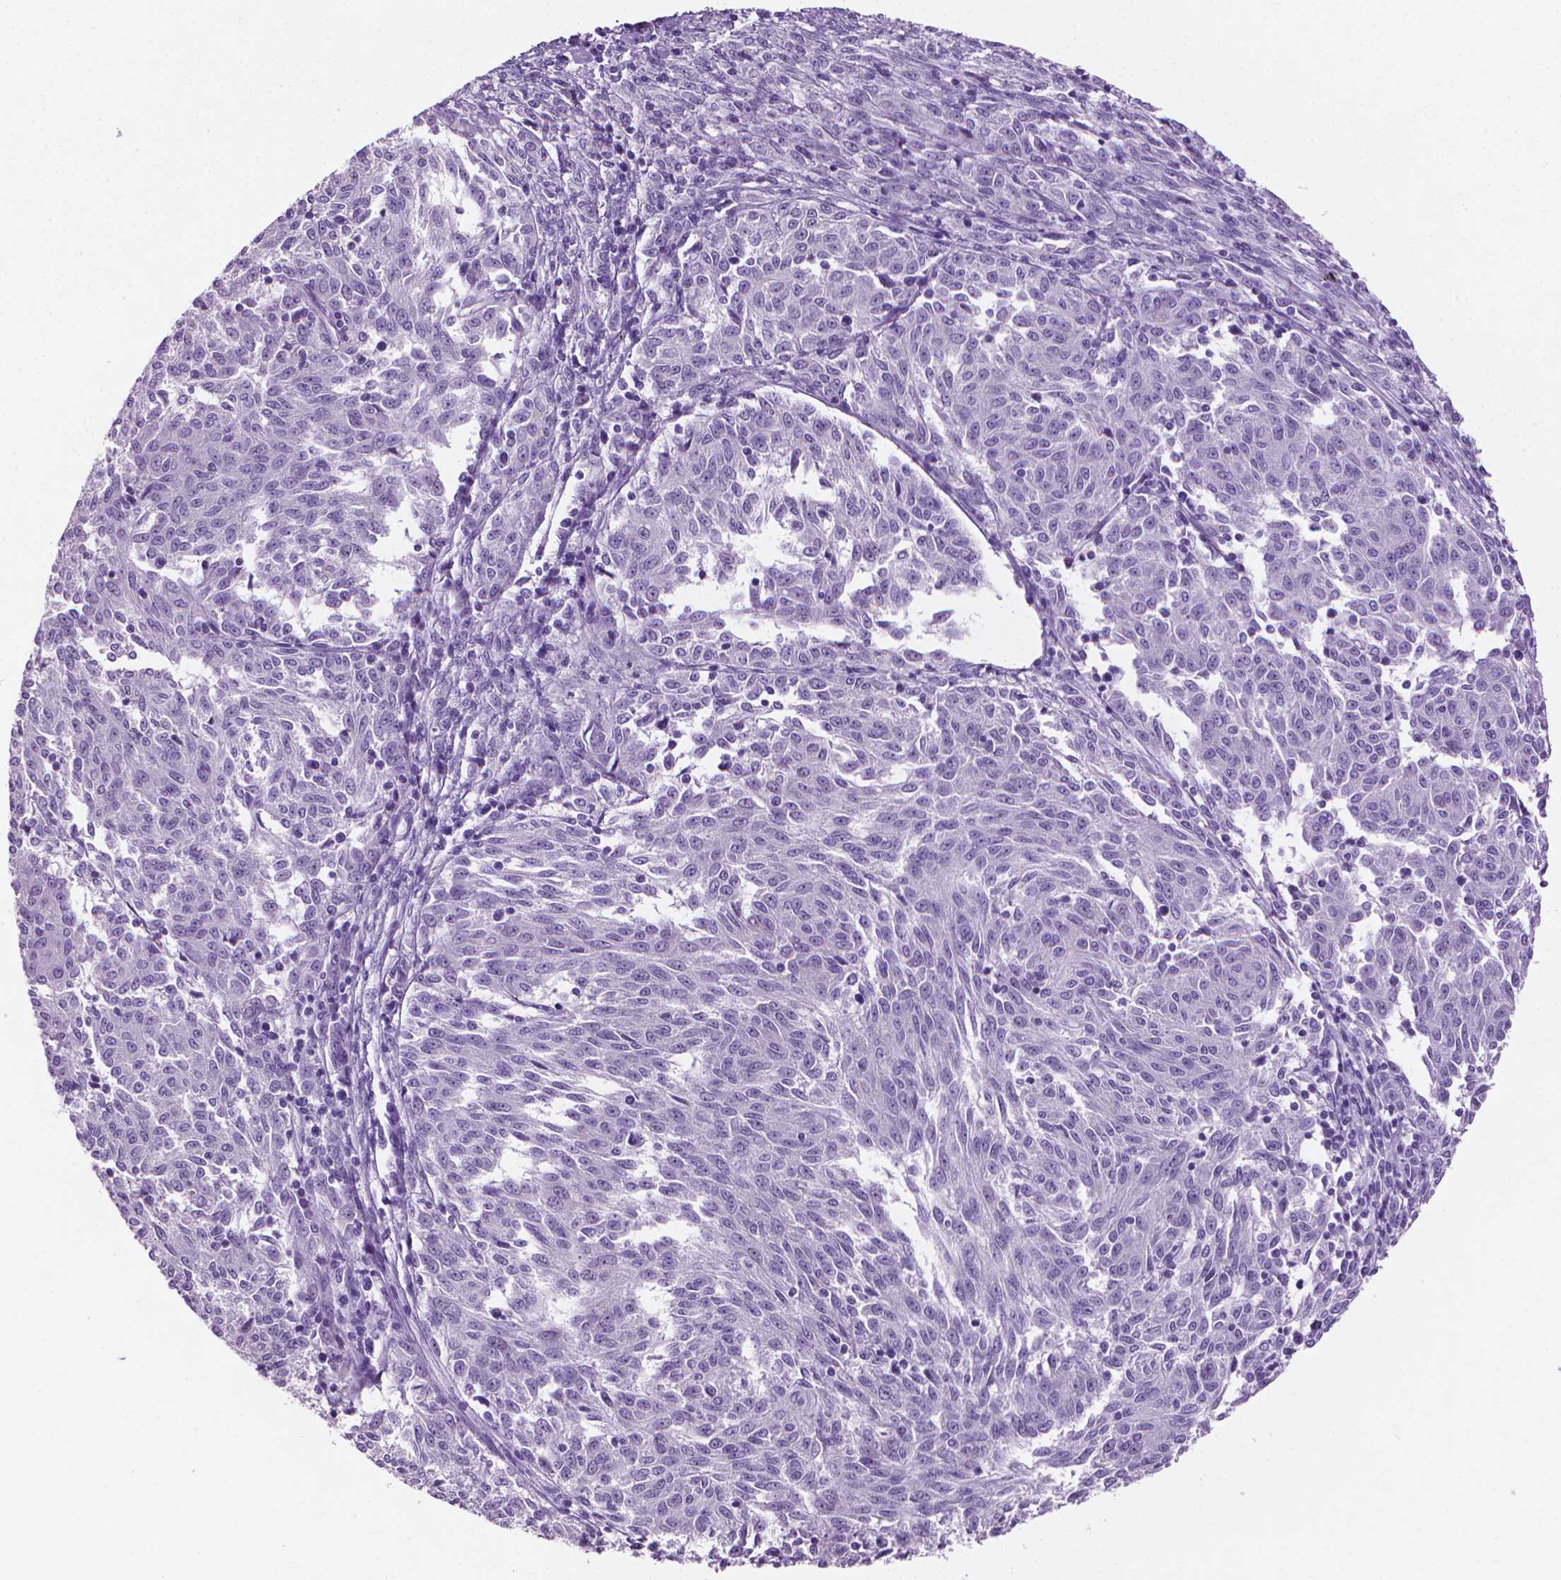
{"staining": {"intensity": "negative", "quantity": "none", "location": "none"}, "tissue": "melanoma", "cell_type": "Tumor cells", "image_type": "cancer", "snomed": [{"axis": "morphology", "description": "Malignant melanoma, NOS"}, {"axis": "topography", "description": "Skin"}], "caption": "Tumor cells show no significant staining in malignant melanoma.", "gene": "KRT73", "patient": {"sex": "female", "age": 72}}